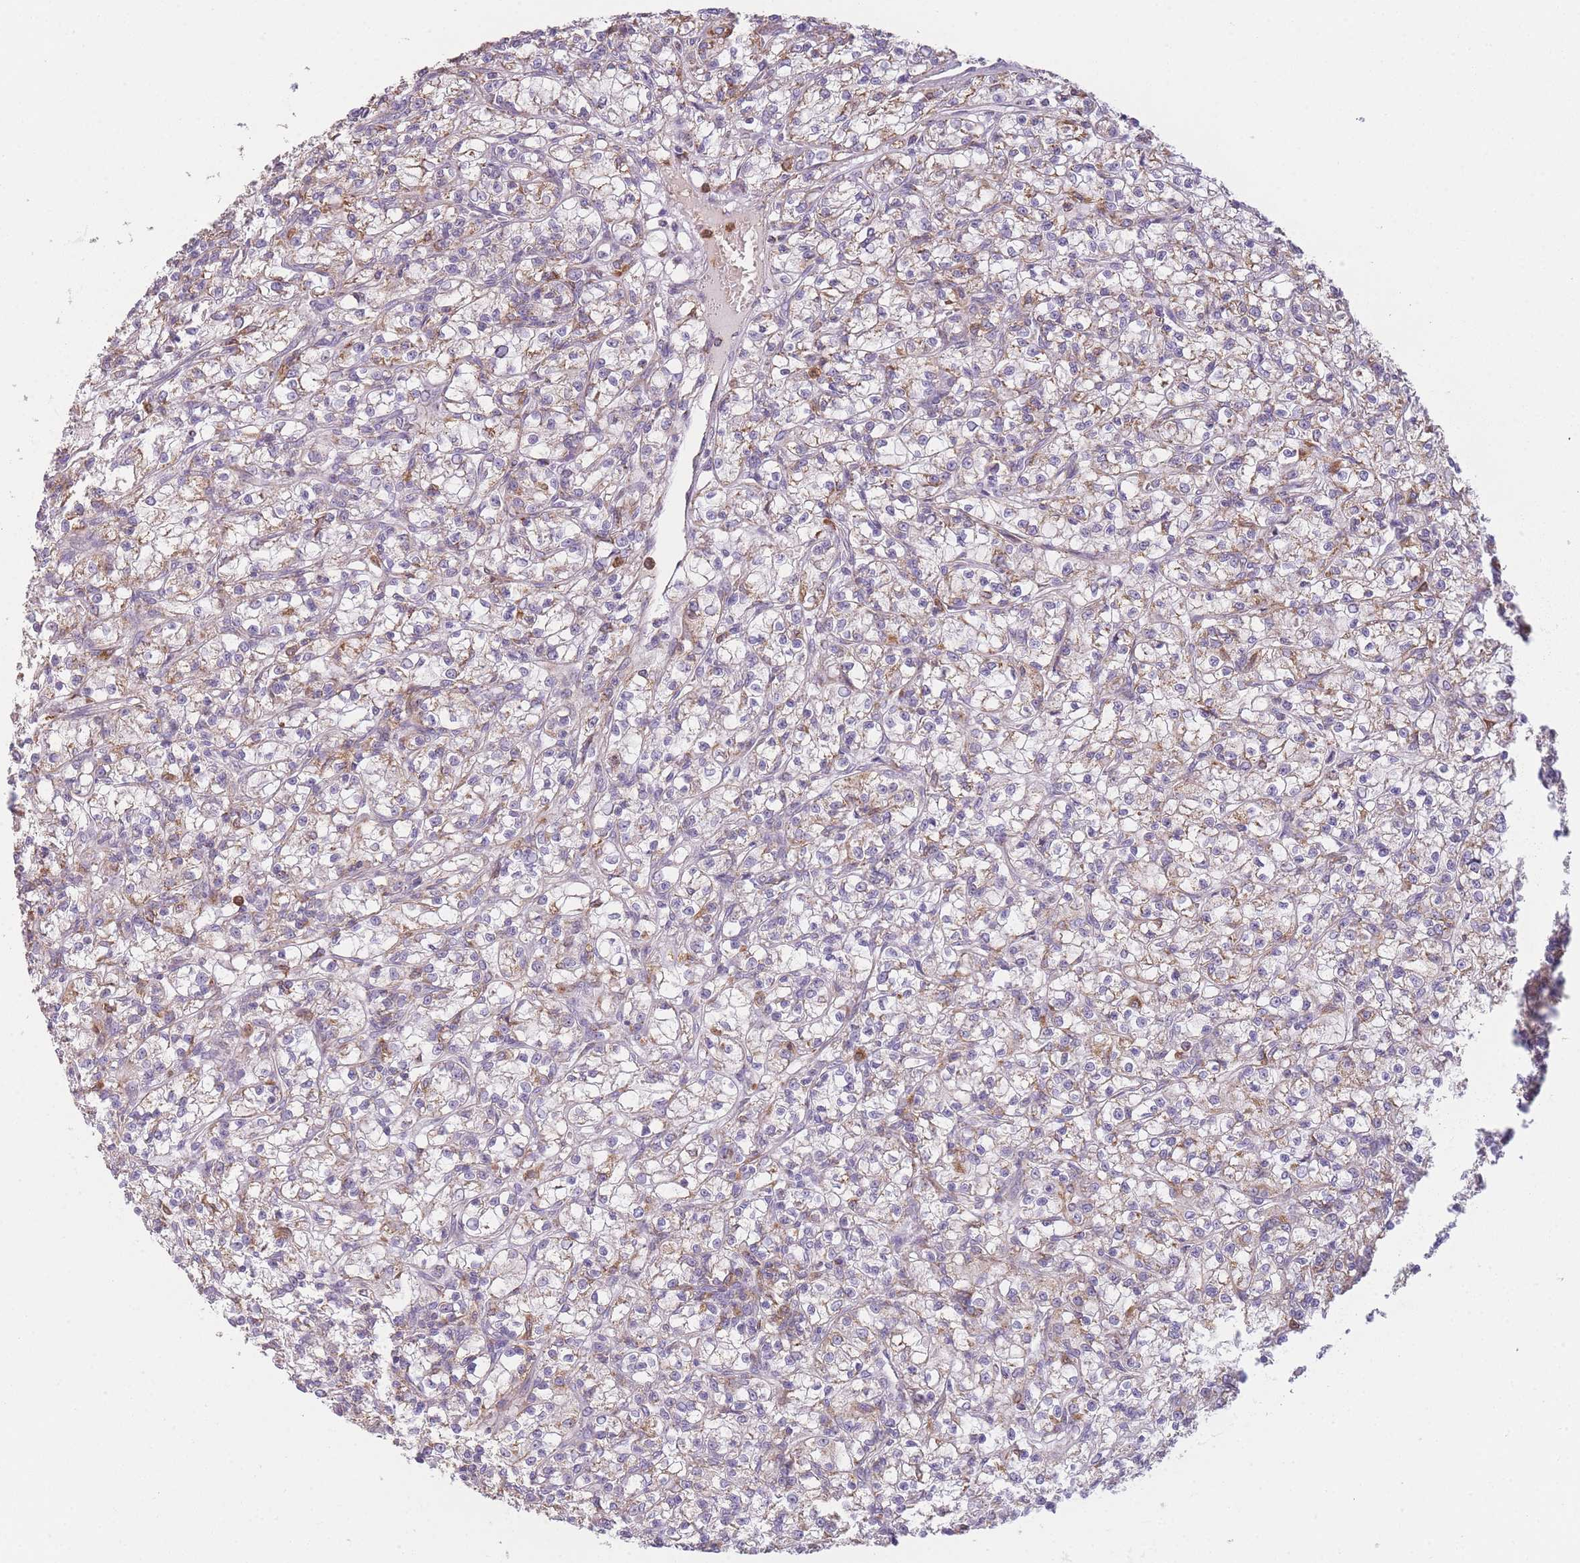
{"staining": {"intensity": "moderate", "quantity": "25%-75%", "location": "cytoplasmic/membranous"}, "tissue": "renal cancer", "cell_type": "Tumor cells", "image_type": "cancer", "snomed": [{"axis": "morphology", "description": "Adenocarcinoma, NOS"}, {"axis": "topography", "description": "Kidney"}], "caption": "Brown immunohistochemical staining in human renal cancer (adenocarcinoma) exhibits moderate cytoplasmic/membranous expression in approximately 25%-75% of tumor cells. (Stains: DAB (3,3'-diaminobenzidine) in brown, nuclei in blue, Microscopy: brightfield microscopy at high magnification).", "gene": "PRAM1", "patient": {"sex": "female", "age": 59}}